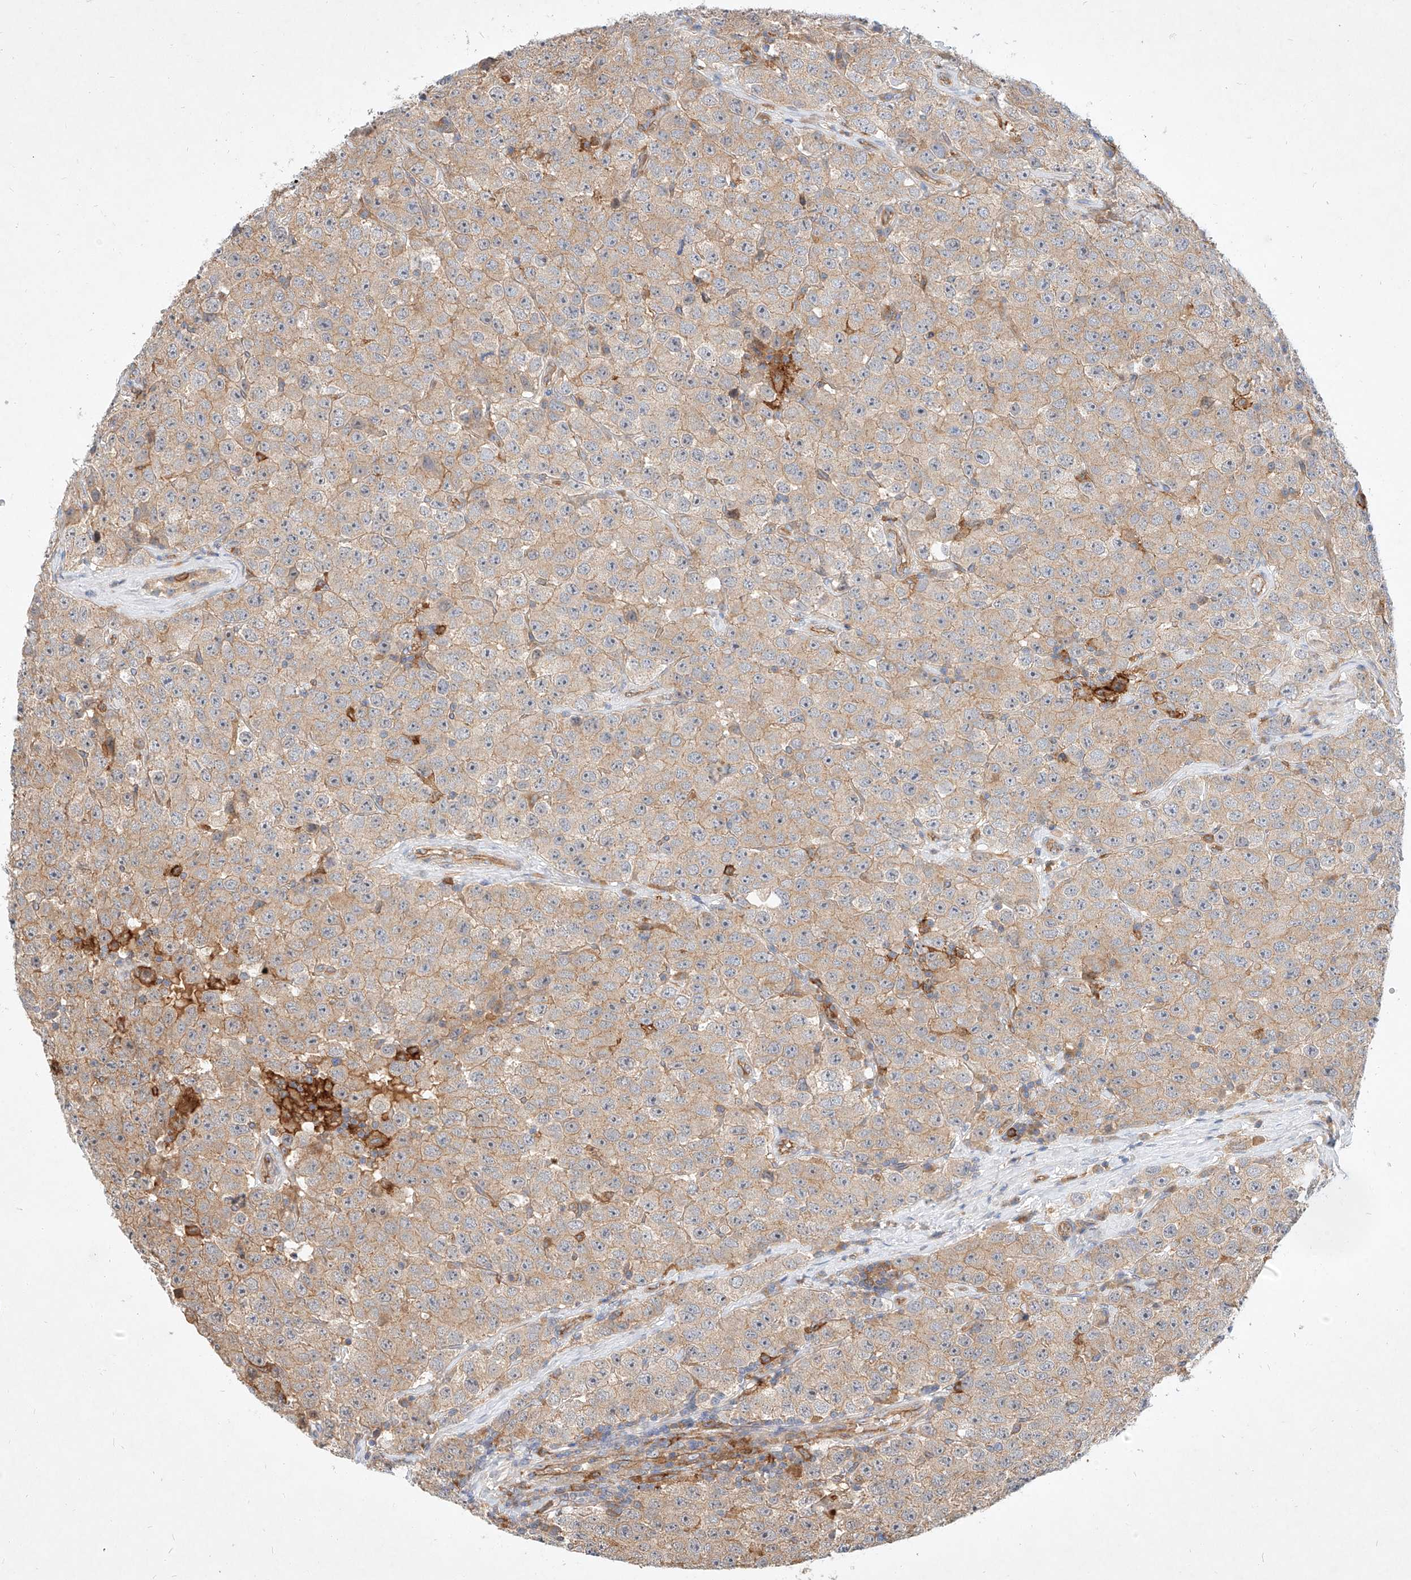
{"staining": {"intensity": "weak", "quantity": "25%-75%", "location": "cytoplasmic/membranous"}, "tissue": "testis cancer", "cell_type": "Tumor cells", "image_type": "cancer", "snomed": [{"axis": "morphology", "description": "Seminoma, NOS"}, {"axis": "topography", "description": "Testis"}], "caption": "Immunohistochemistry (DAB (3,3'-diaminobenzidine)) staining of human testis cancer demonstrates weak cytoplasmic/membranous protein staining in about 25%-75% of tumor cells. Immunohistochemistry (ihc) stains the protein of interest in brown and the nuclei are stained blue.", "gene": "NFAM1", "patient": {"sex": "male", "age": 28}}